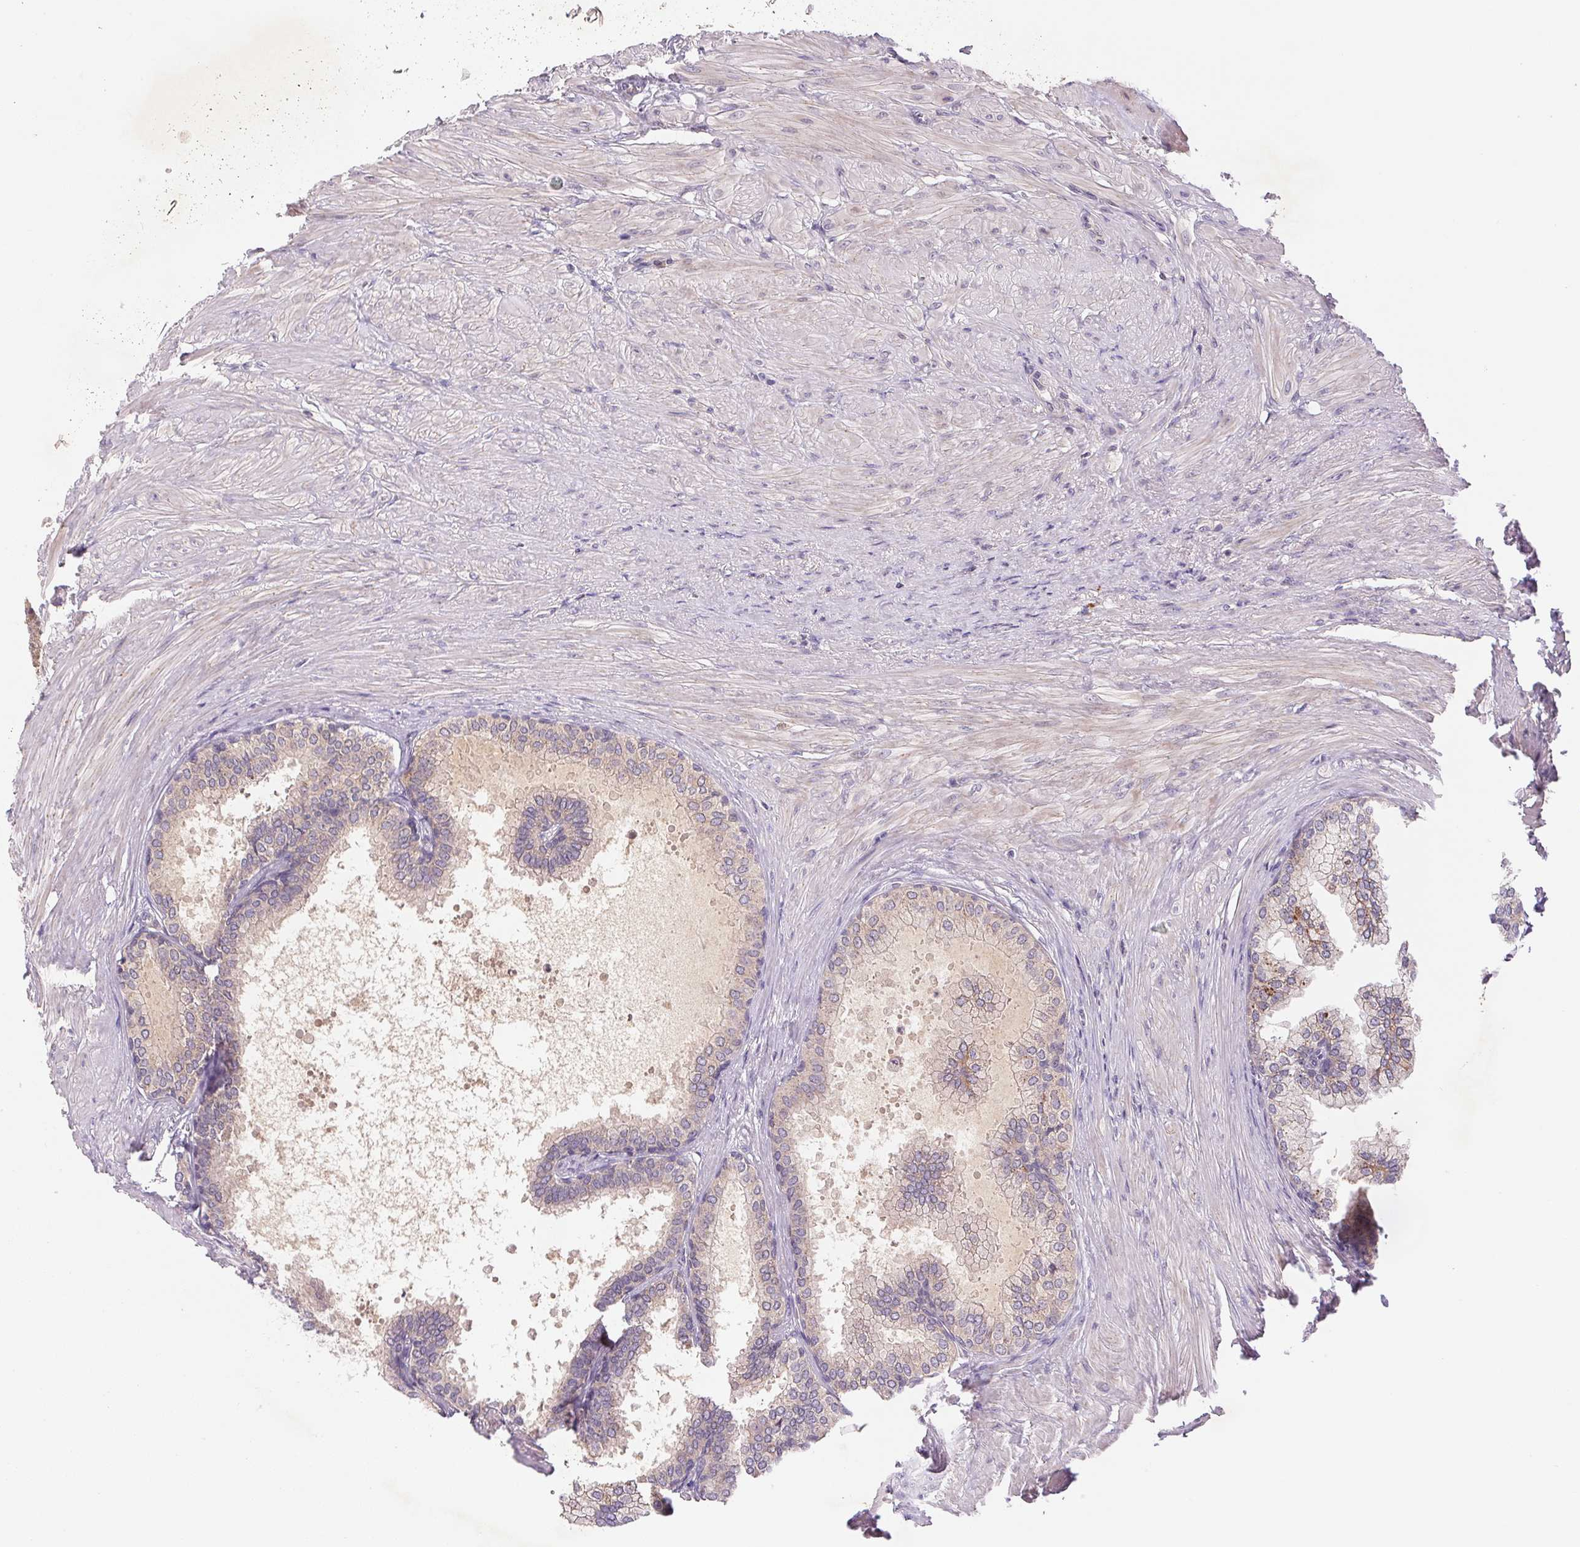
{"staining": {"intensity": "weak", "quantity": "25%-75%", "location": "cytoplasmic/membranous"}, "tissue": "prostate", "cell_type": "Glandular cells", "image_type": "normal", "snomed": [{"axis": "morphology", "description": "Normal tissue, NOS"}, {"axis": "topography", "description": "Prostate"}, {"axis": "topography", "description": "Peripheral nerve tissue"}], "caption": "Immunohistochemical staining of benign prostate displays low levels of weak cytoplasmic/membranous positivity in approximately 25%-75% of glandular cells.", "gene": "BNIP5", "patient": {"sex": "male", "age": 55}}